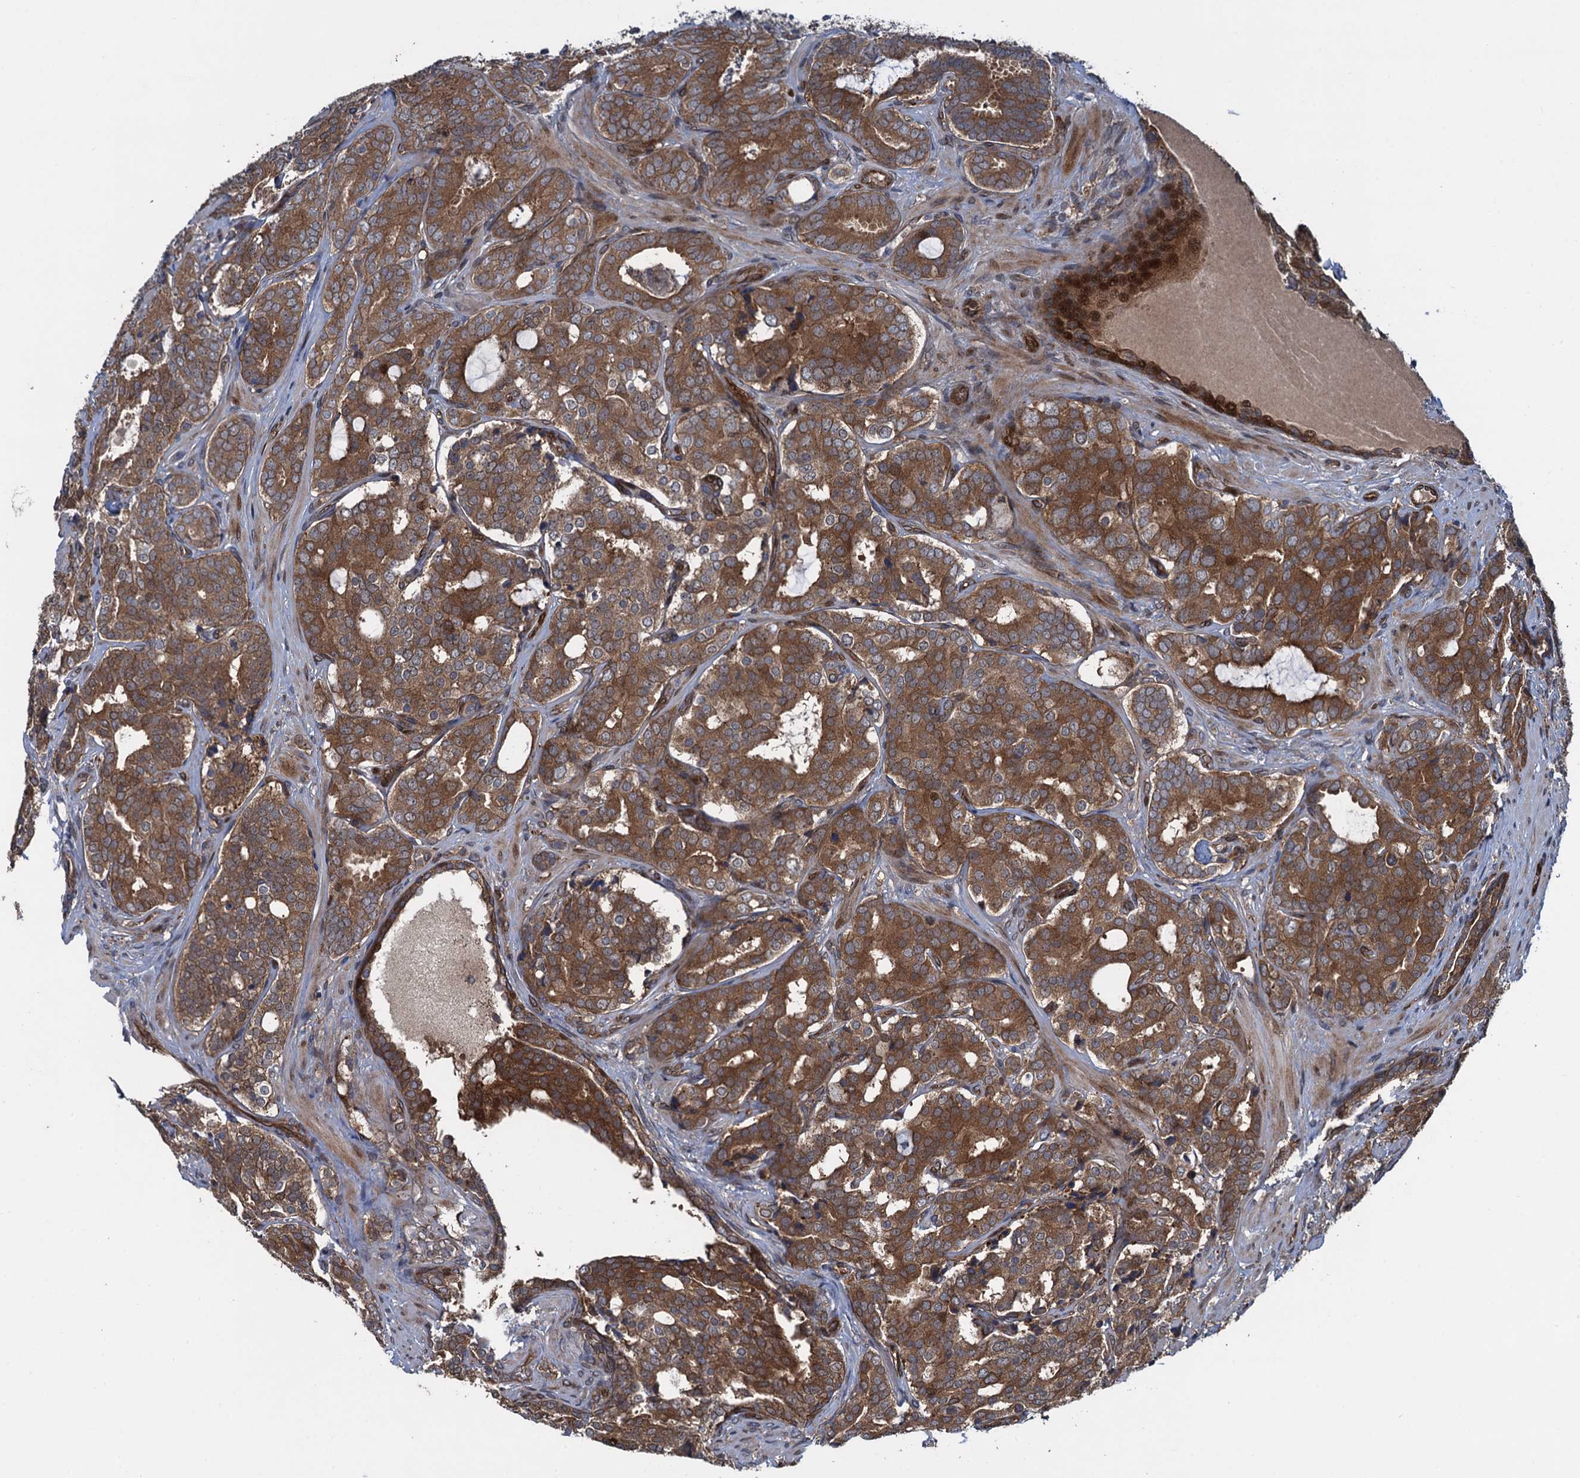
{"staining": {"intensity": "strong", "quantity": ">75%", "location": "cytoplasmic/membranous"}, "tissue": "prostate cancer", "cell_type": "Tumor cells", "image_type": "cancer", "snomed": [{"axis": "morphology", "description": "Adenocarcinoma, High grade"}, {"axis": "topography", "description": "Prostate"}], "caption": "DAB (3,3'-diaminobenzidine) immunohistochemical staining of human adenocarcinoma (high-grade) (prostate) demonstrates strong cytoplasmic/membranous protein staining in approximately >75% of tumor cells.", "gene": "RHOBTB1", "patient": {"sex": "male", "age": 63}}